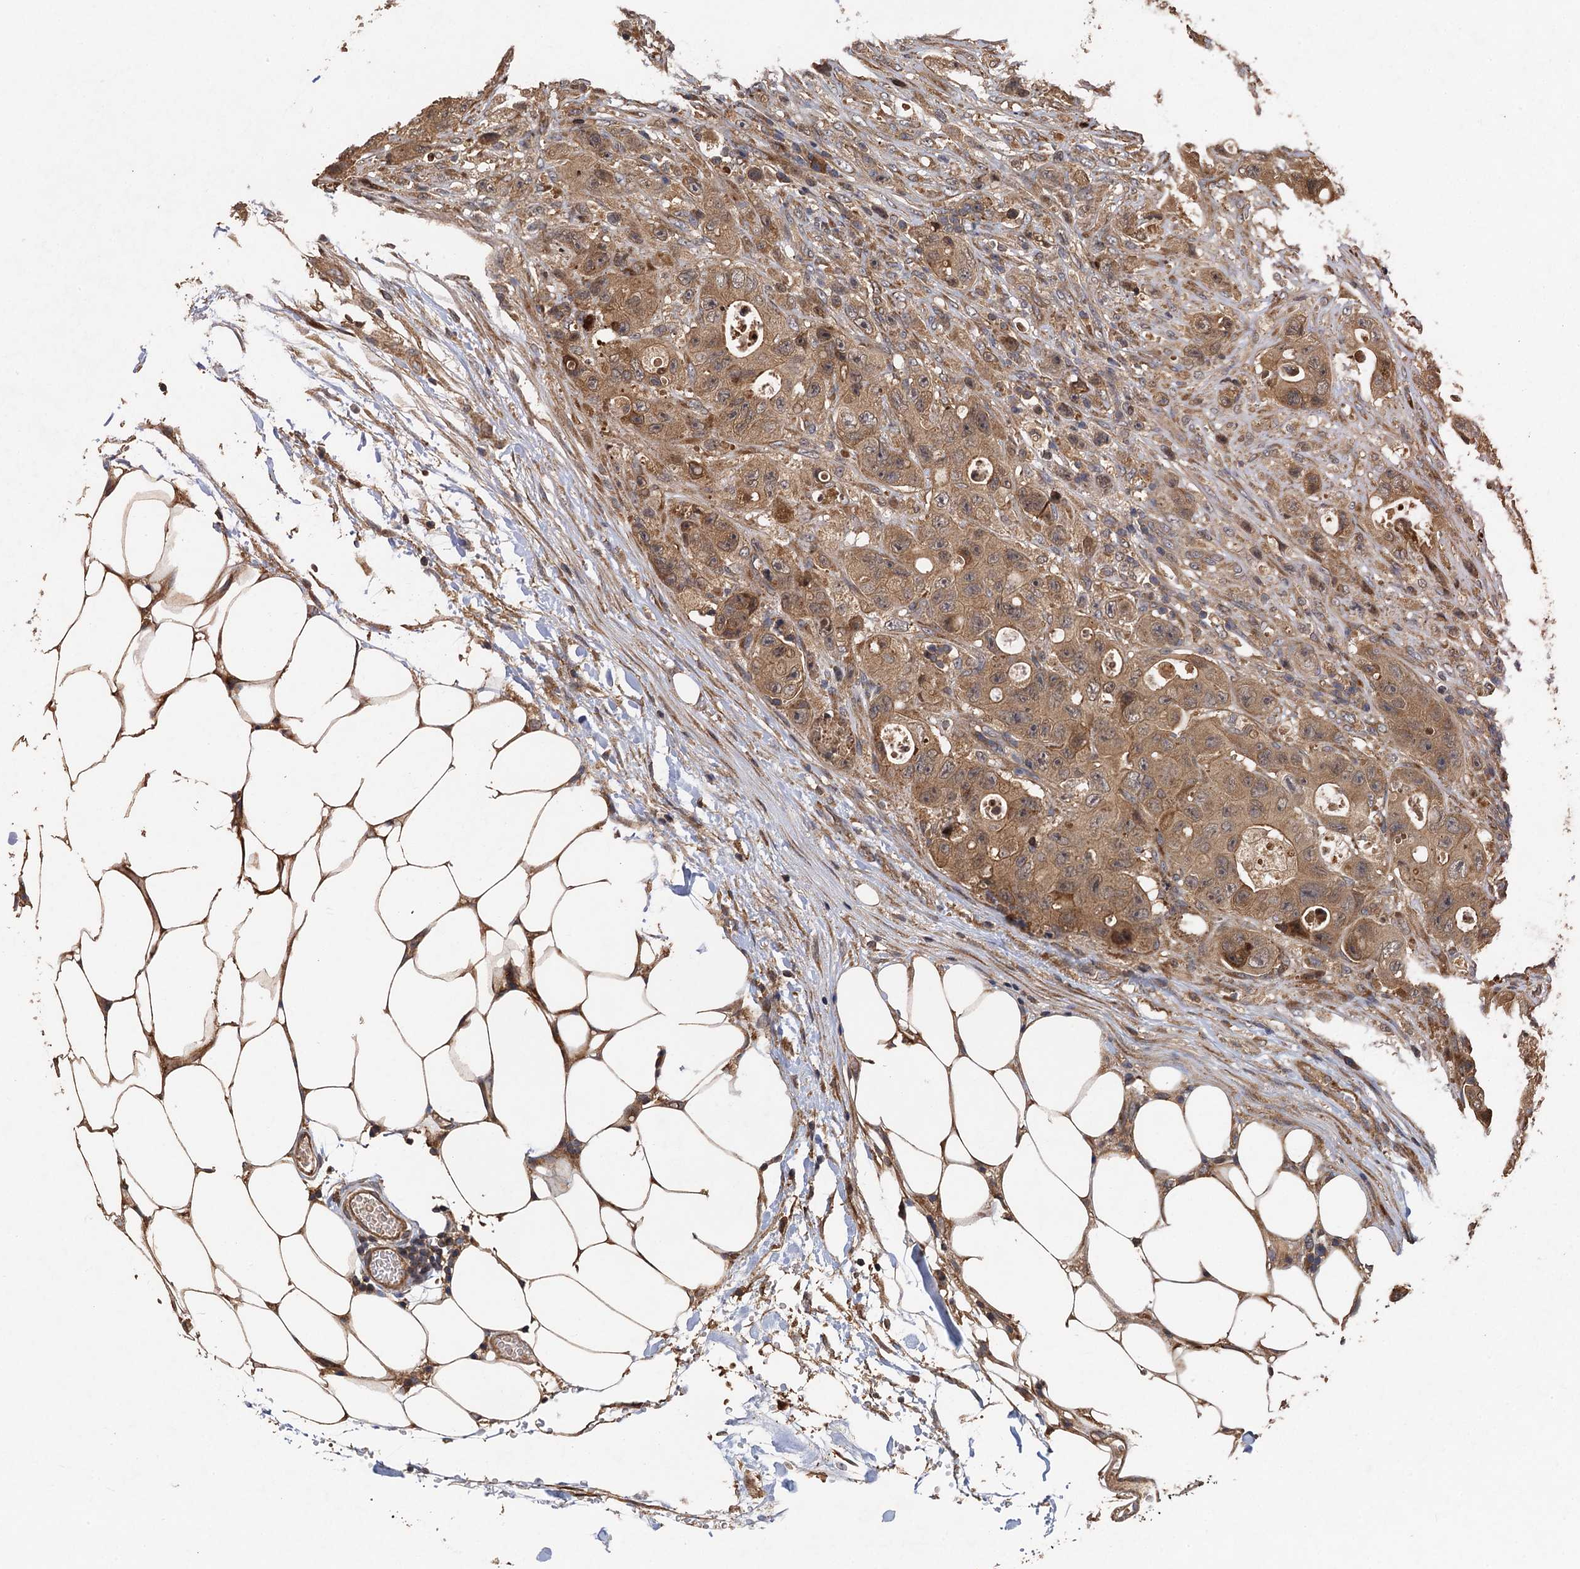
{"staining": {"intensity": "moderate", "quantity": ">75%", "location": "cytoplasmic/membranous"}, "tissue": "colorectal cancer", "cell_type": "Tumor cells", "image_type": "cancer", "snomed": [{"axis": "morphology", "description": "Adenocarcinoma, NOS"}, {"axis": "topography", "description": "Colon"}], "caption": "IHC histopathology image of adenocarcinoma (colorectal) stained for a protein (brown), which shows medium levels of moderate cytoplasmic/membranous expression in about >75% of tumor cells.", "gene": "TMEM39B", "patient": {"sex": "female", "age": 46}}